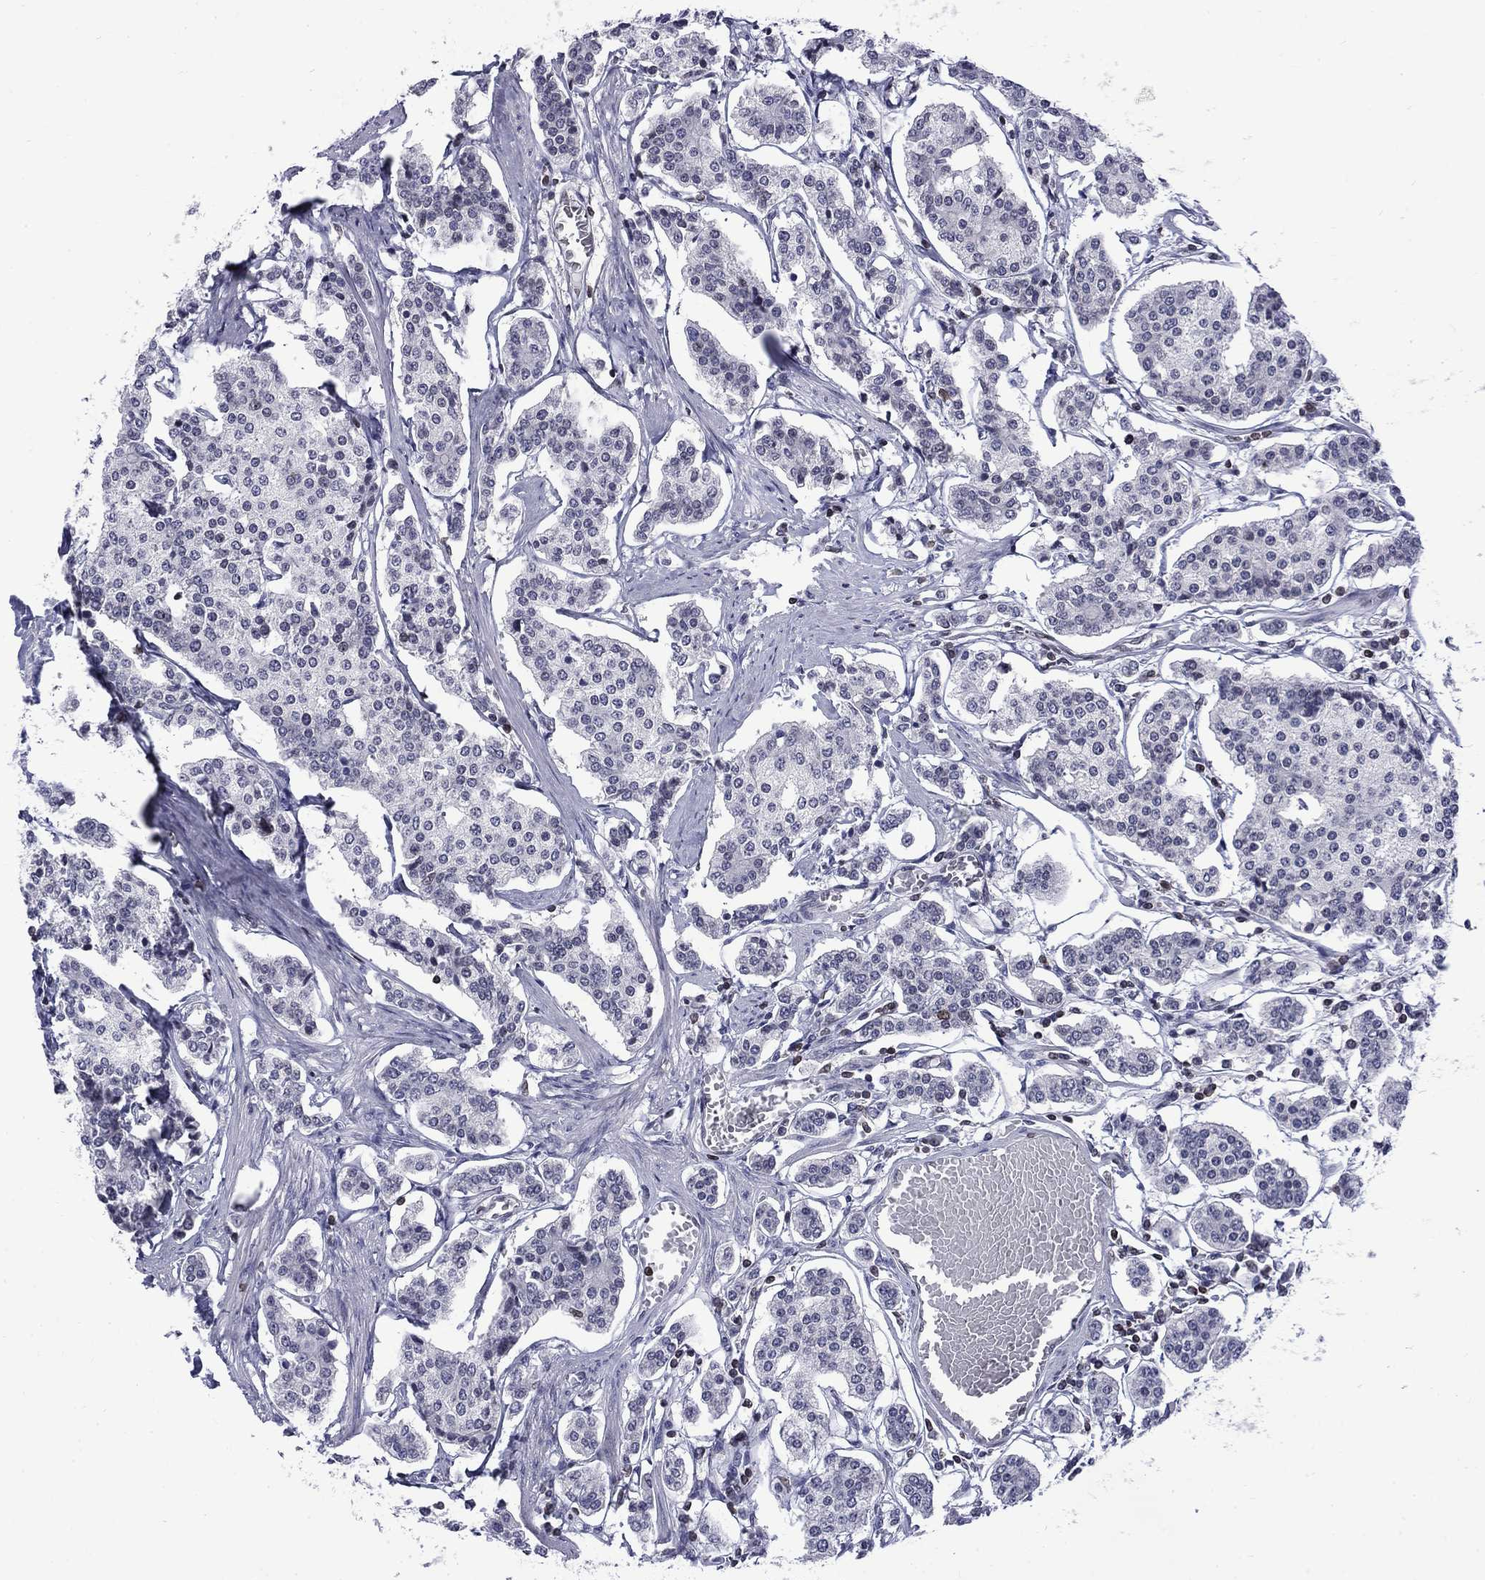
{"staining": {"intensity": "negative", "quantity": "none", "location": "none"}, "tissue": "carcinoid", "cell_type": "Tumor cells", "image_type": "cancer", "snomed": [{"axis": "morphology", "description": "Carcinoid, malignant, NOS"}, {"axis": "topography", "description": "Small intestine"}], "caption": "IHC image of human malignant carcinoid stained for a protein (brown), which demonstrates no positivity in tumor cells.", "gene": "SLA", "patient": {"sex": "female", "age": 65}}